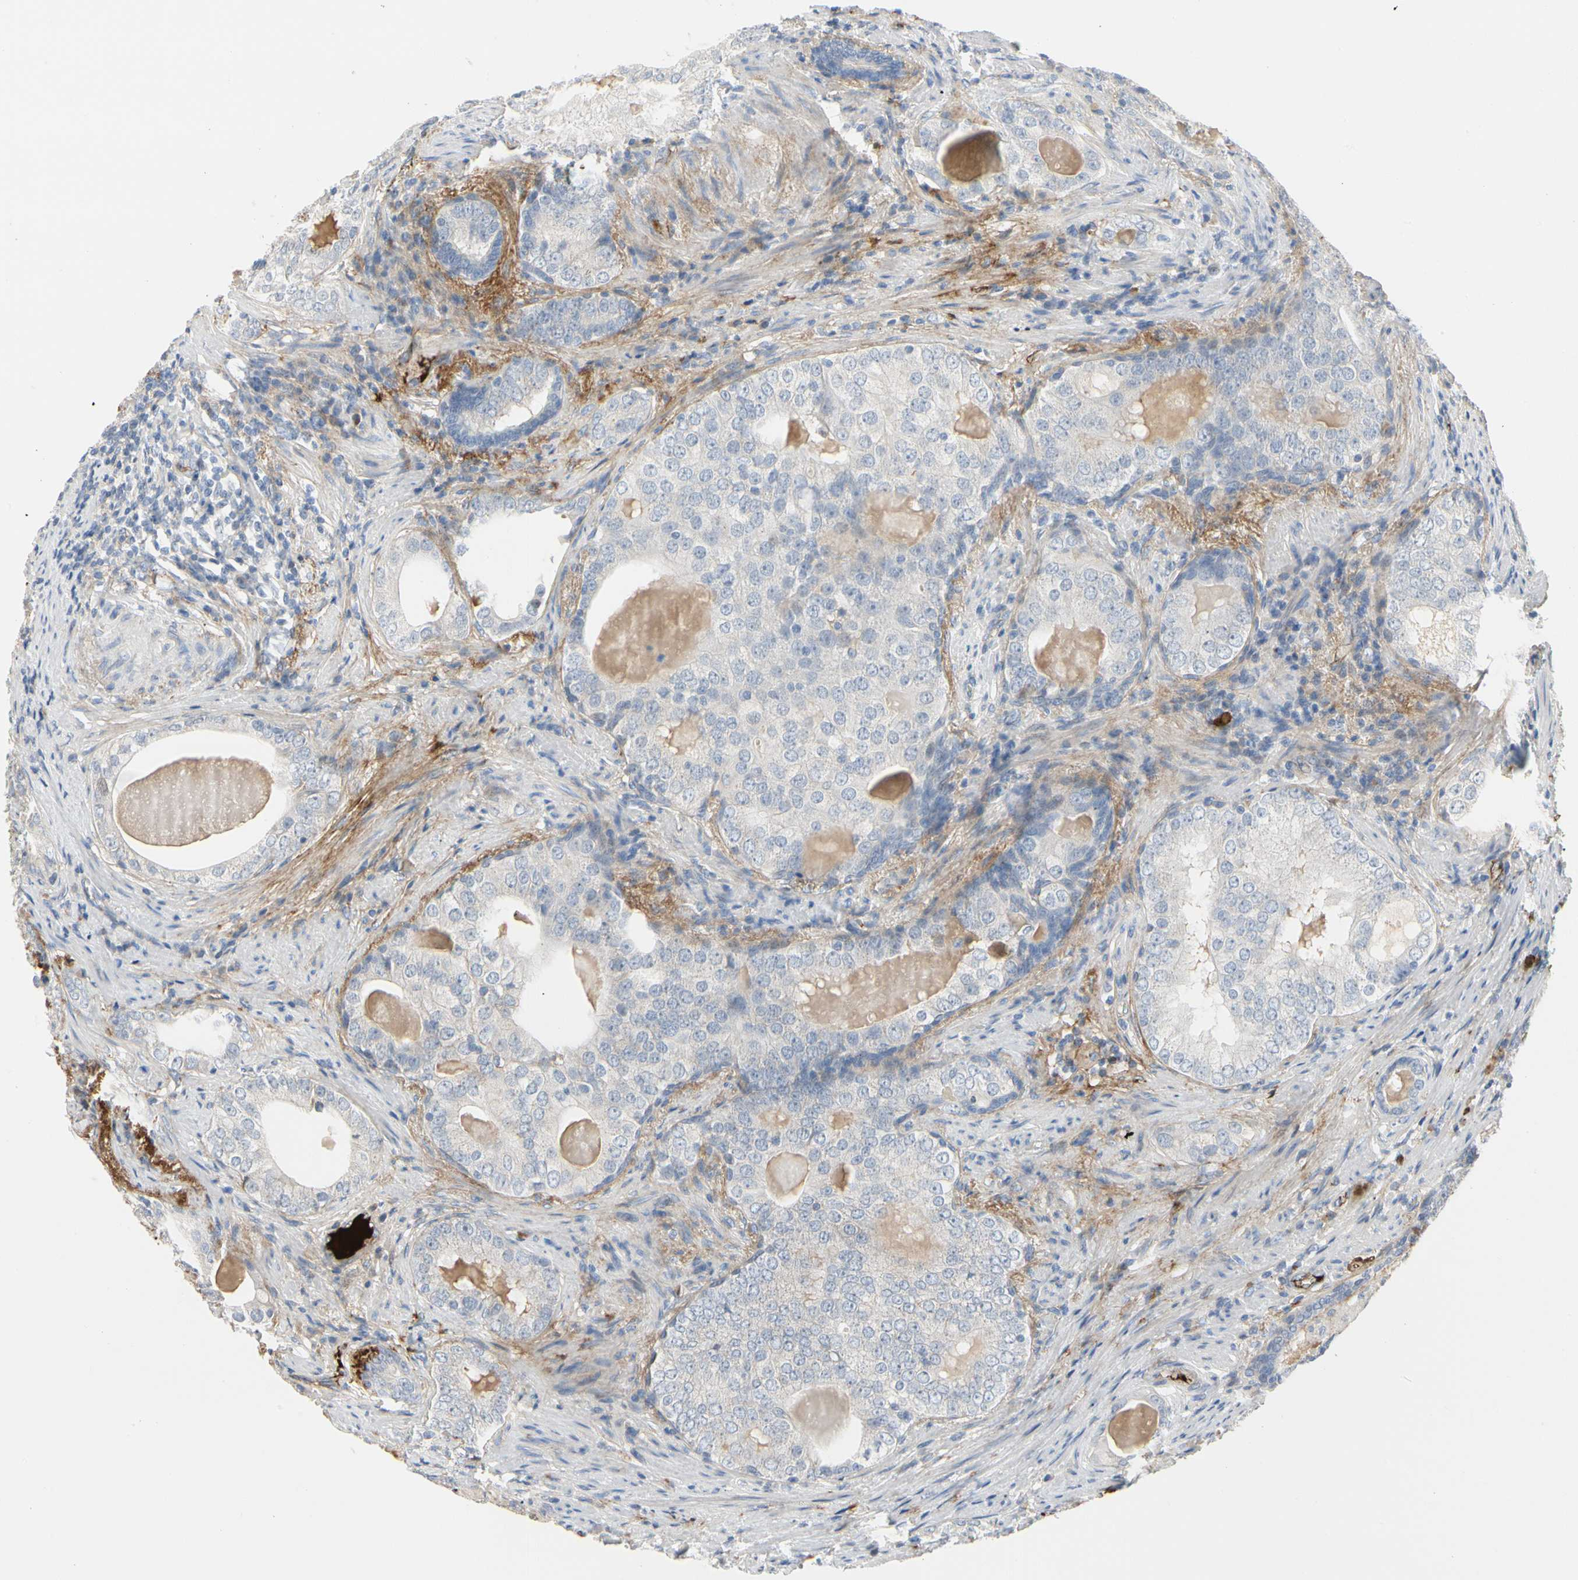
{"staining": {"intensity": "negative", "quantity": "none", "location": "none"}, "tissue": "prostate cancer", "cell_type": "Tumor cells", "image_type": "cancer", "snomed": [{"axis": "morphology", "description": "Adenocarcinoma, High grade"}, {"axis": "topography", "description": "Prostate"}], "caption": "Tumor cells are negative for protein expression in human prostate cancer (high-grade adenocarcinoma).", "gene": "FGB", "patient": {"sex": "male", "age": 66}}